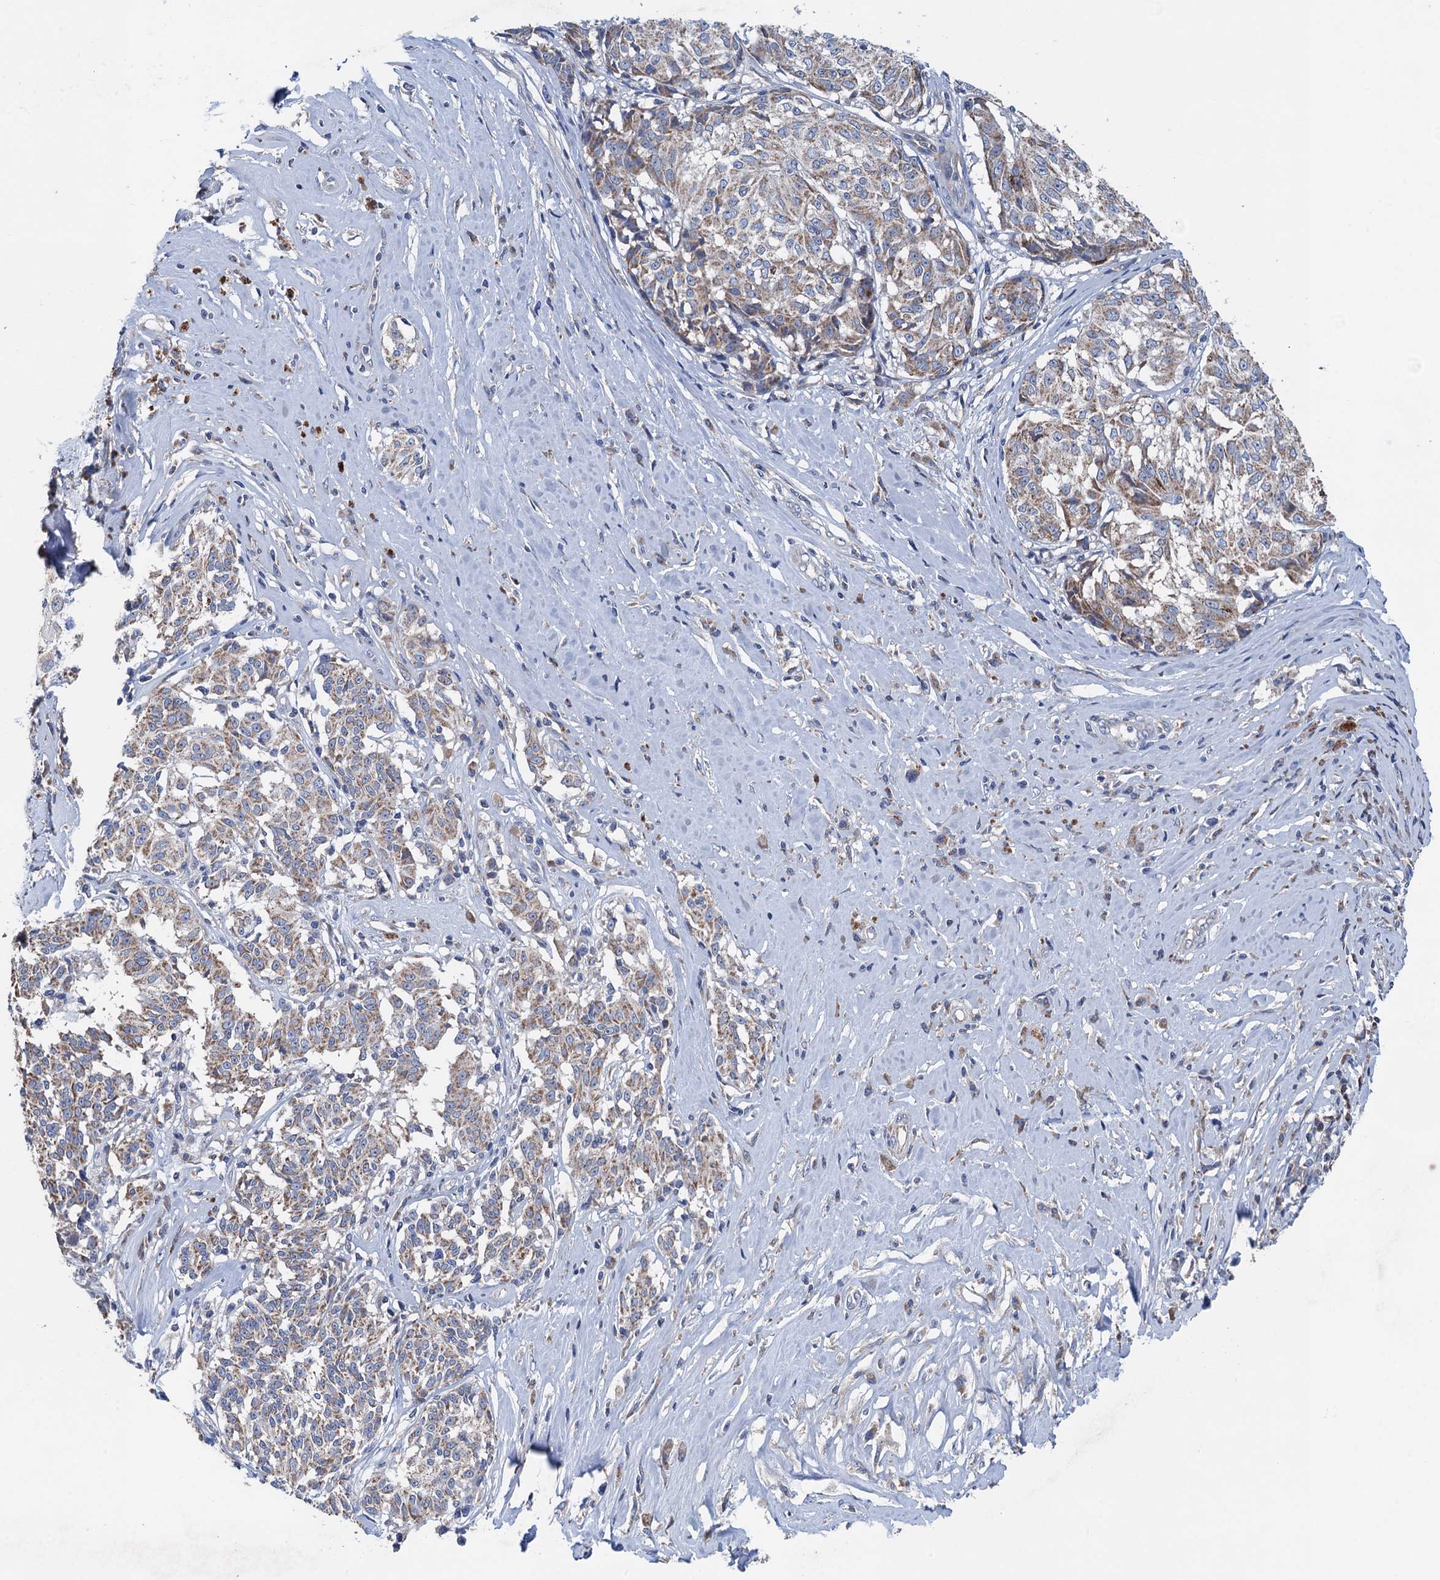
{"staining": {"intensity": "weak", "quantity": "25%-75%", "location": "cytoplasmic/membranous"}, "tissue": "melanoma", "cell_type": "Tumor cells", "image_type": "cancer", "snomed": [{"axis": "morphology", "description": "Malignant melanoma, NOS"}, {"axis": "topography", "description": "Skin"}], "caption": "Human melanoma stained with a protein marker reveals weak staining in tumor cells.", "gene": "DGLUCY", "patient": {"sex": "female", "age": 72}}